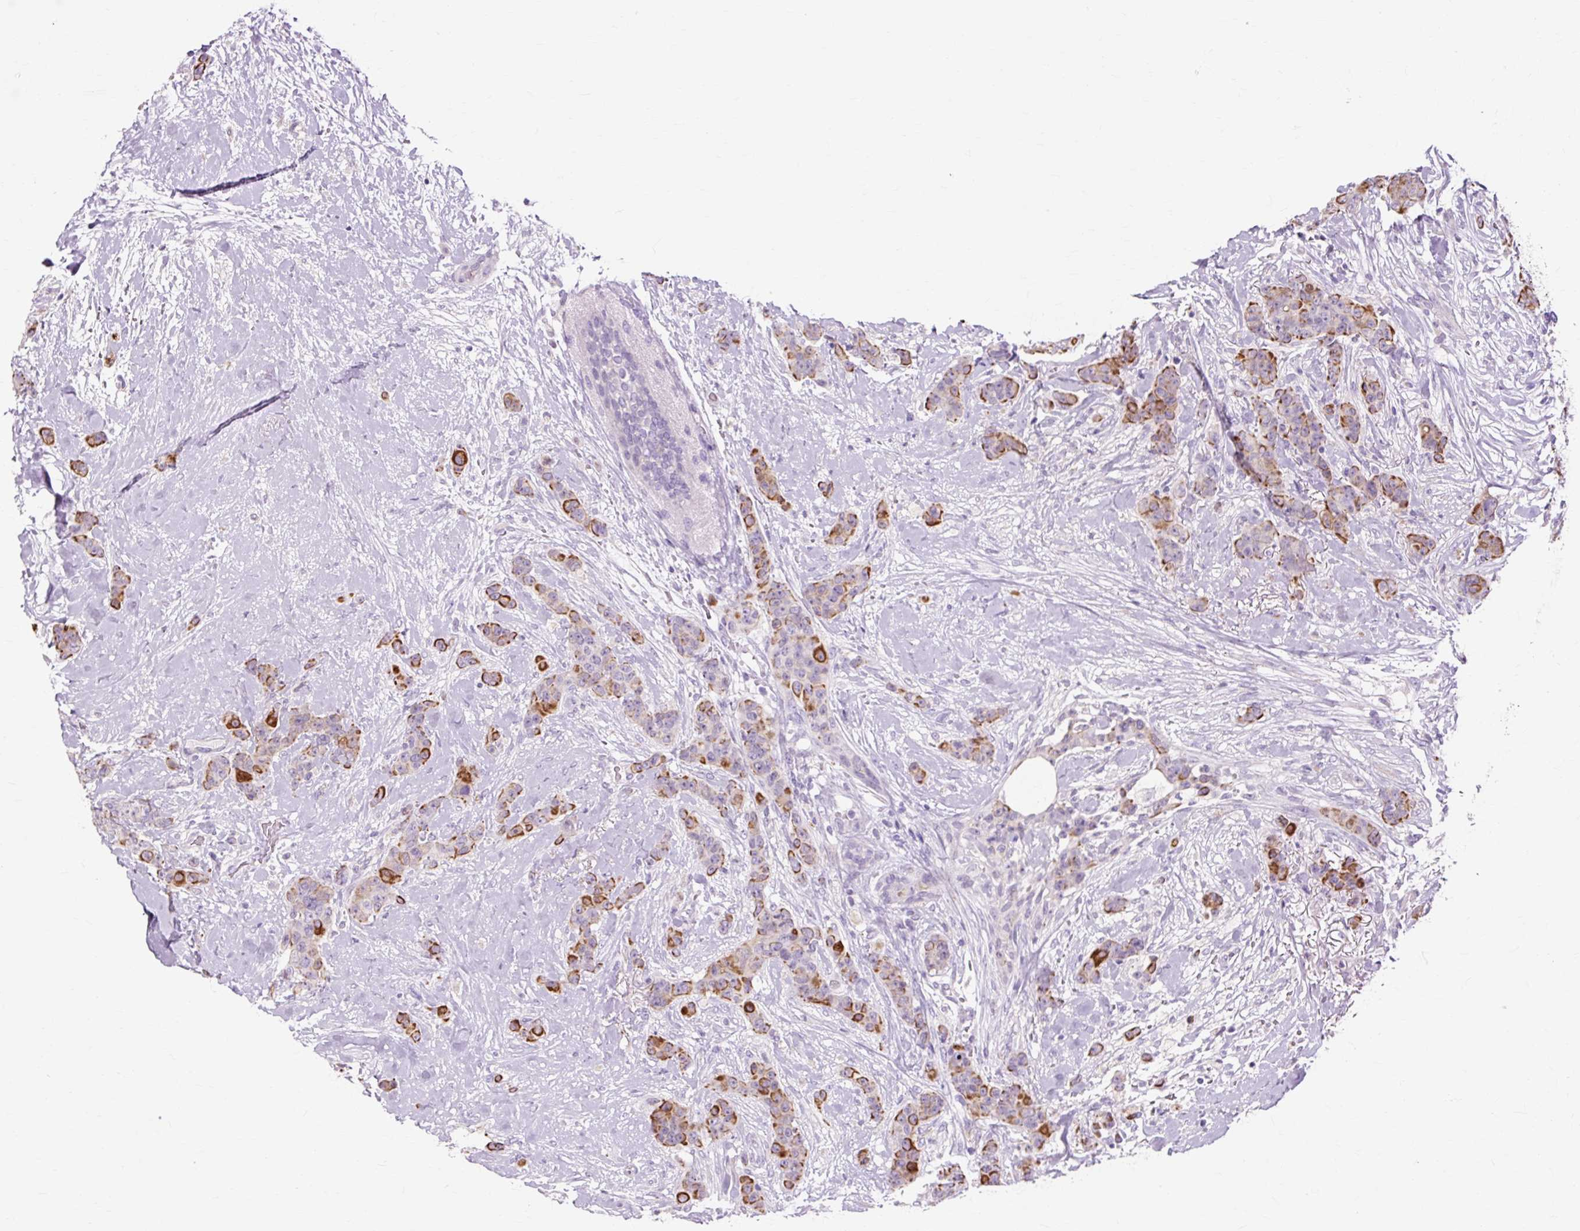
{"staining": {"intensity": "moderate", "quantity": "25%-75%", "location": "cytoplasmic/membranous"}, "tissue": "breast cancer", "cell_type": "Tumor cells", "image_type": "cancer", "snomed": [{"axis": "morphology", "description": "Duct carcinoma"}, {"axis": "topography", "description": "Breast"}], "caption": "Invasive ductal carcinoma (breast) stained with DAB immunohistochemistry (IHC) exhibits medium levels of moderate cytoplasmic/membranous positivity in about 25%-75% of tumor cells. The staining was performed using DAB (3,3'-diaminobenzidine) to visualize the protein expression in brown, while the nuclei were stained in blue with hematoxylin (Magnification: 20x).", "gene": "IRX2", "patient": {"sex": "female", "age": 40}}